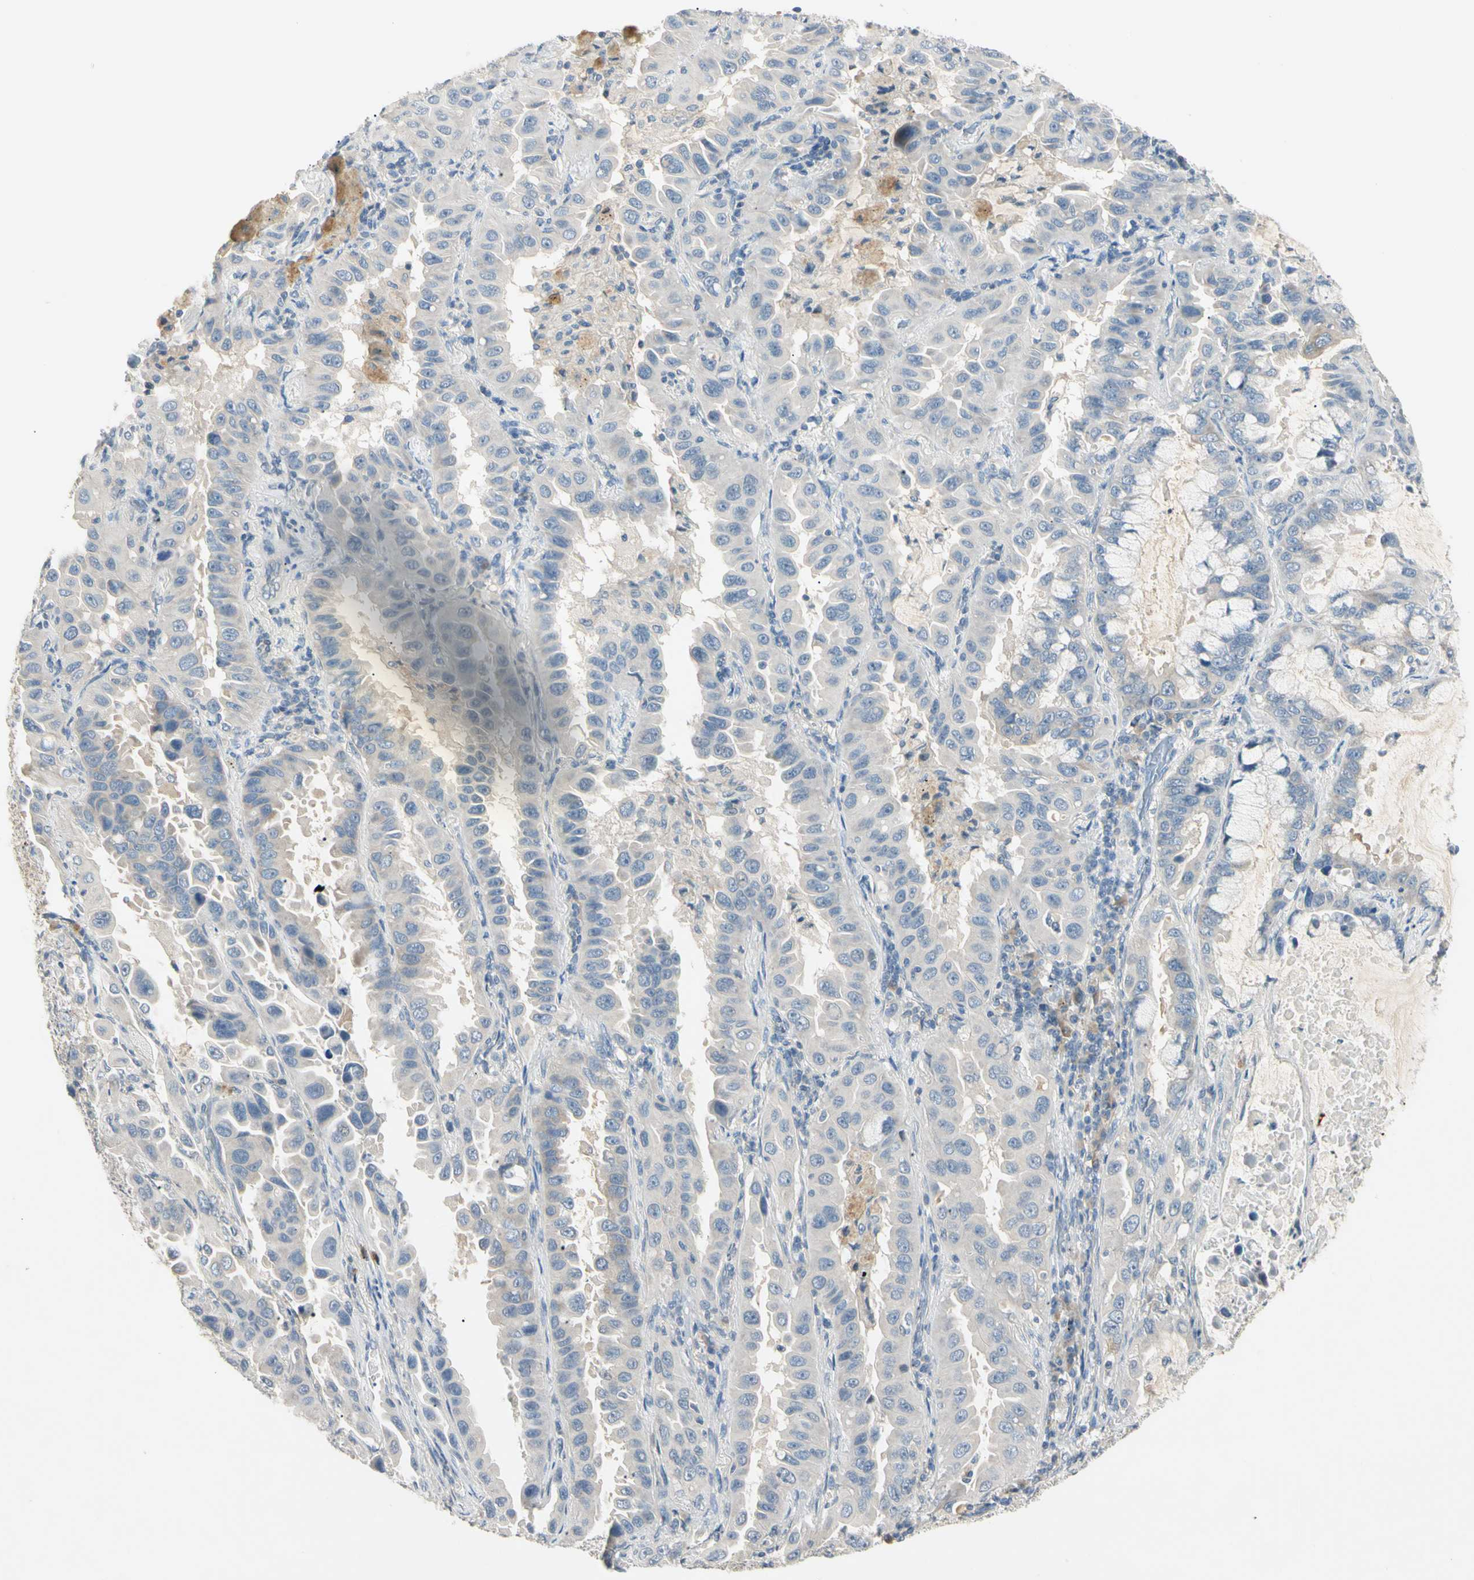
{"staining": {"intensity": "negative", "quantity": "none", "location": "none"}, "tissue": "lung cancer", "cell_type": "Tumor cells", "image_type": "cancer", "snomed": [{"axis": "morphology", "description": "Adenocarcinoma, NOS"}, {"axis": "topography", "description": "Lung"}], "caption": "Immunohistochemistry photomicrograph of human lung adenocarcinoma stained for a protein (brown), which exhibits no positivity in tumor cells.", "gene": "PRSS21", "patient": {"sex": "male", "age": 64}}